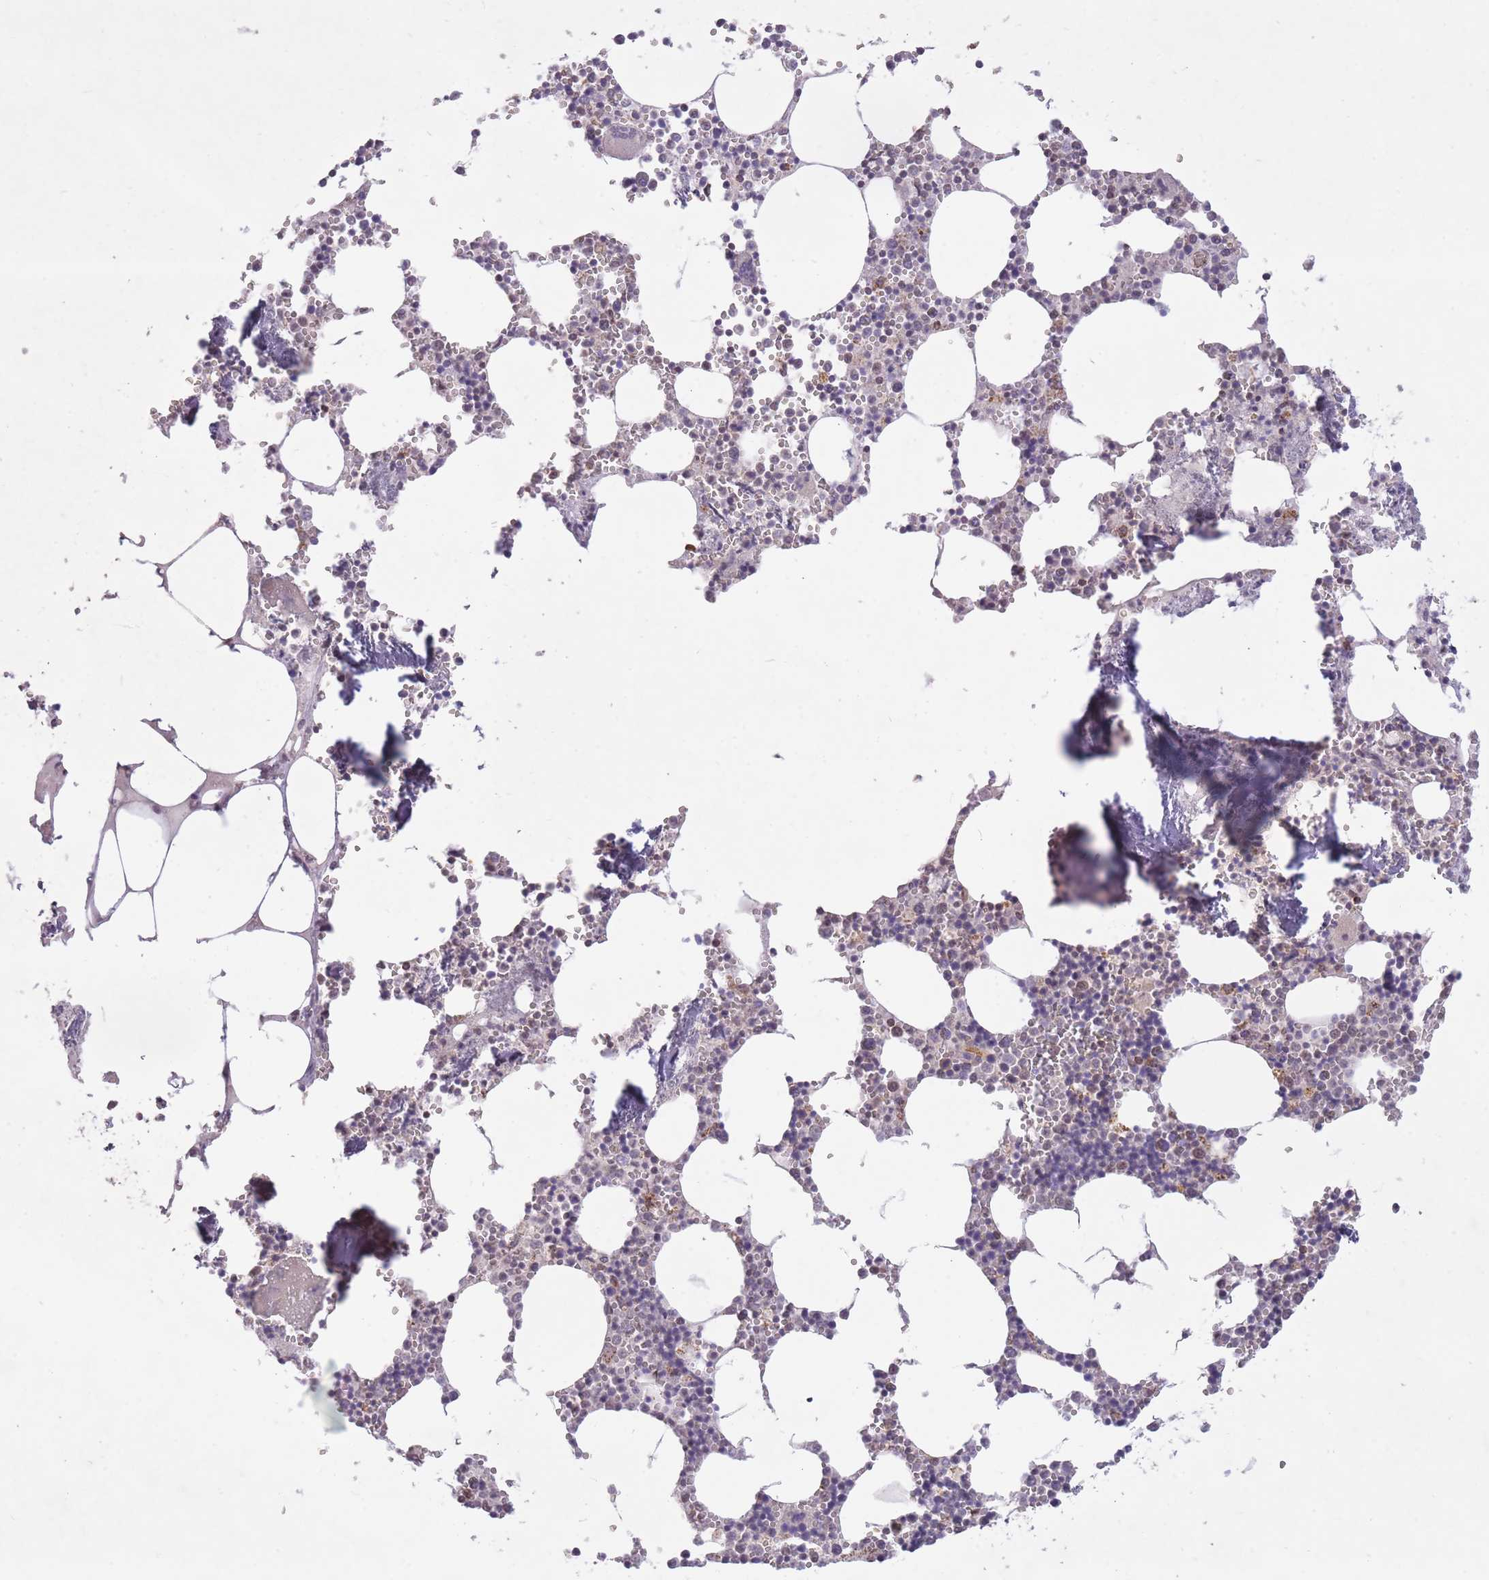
{"staining": {"intensity": "moderate", "quantity": "<25%", "location": "nuclear"}, "tissue": "bone marrow", "cell_type": "Hematopoietic cells", "image_type": "normal", "snomed": [{"axis": "morphology", "description": "Normal tissue, NOS"}, {"axis": "topography", "description": "Bone marrow"}], "caption": "Approximately <25% of hematopoietic cells in unremarkable human bone marrow demonstrate moderate nuclear protein expression as visualized by brown immunohistochemical staining.", "gene": "DPYSL4", "patient": {"sex": "male", "age": 54}}